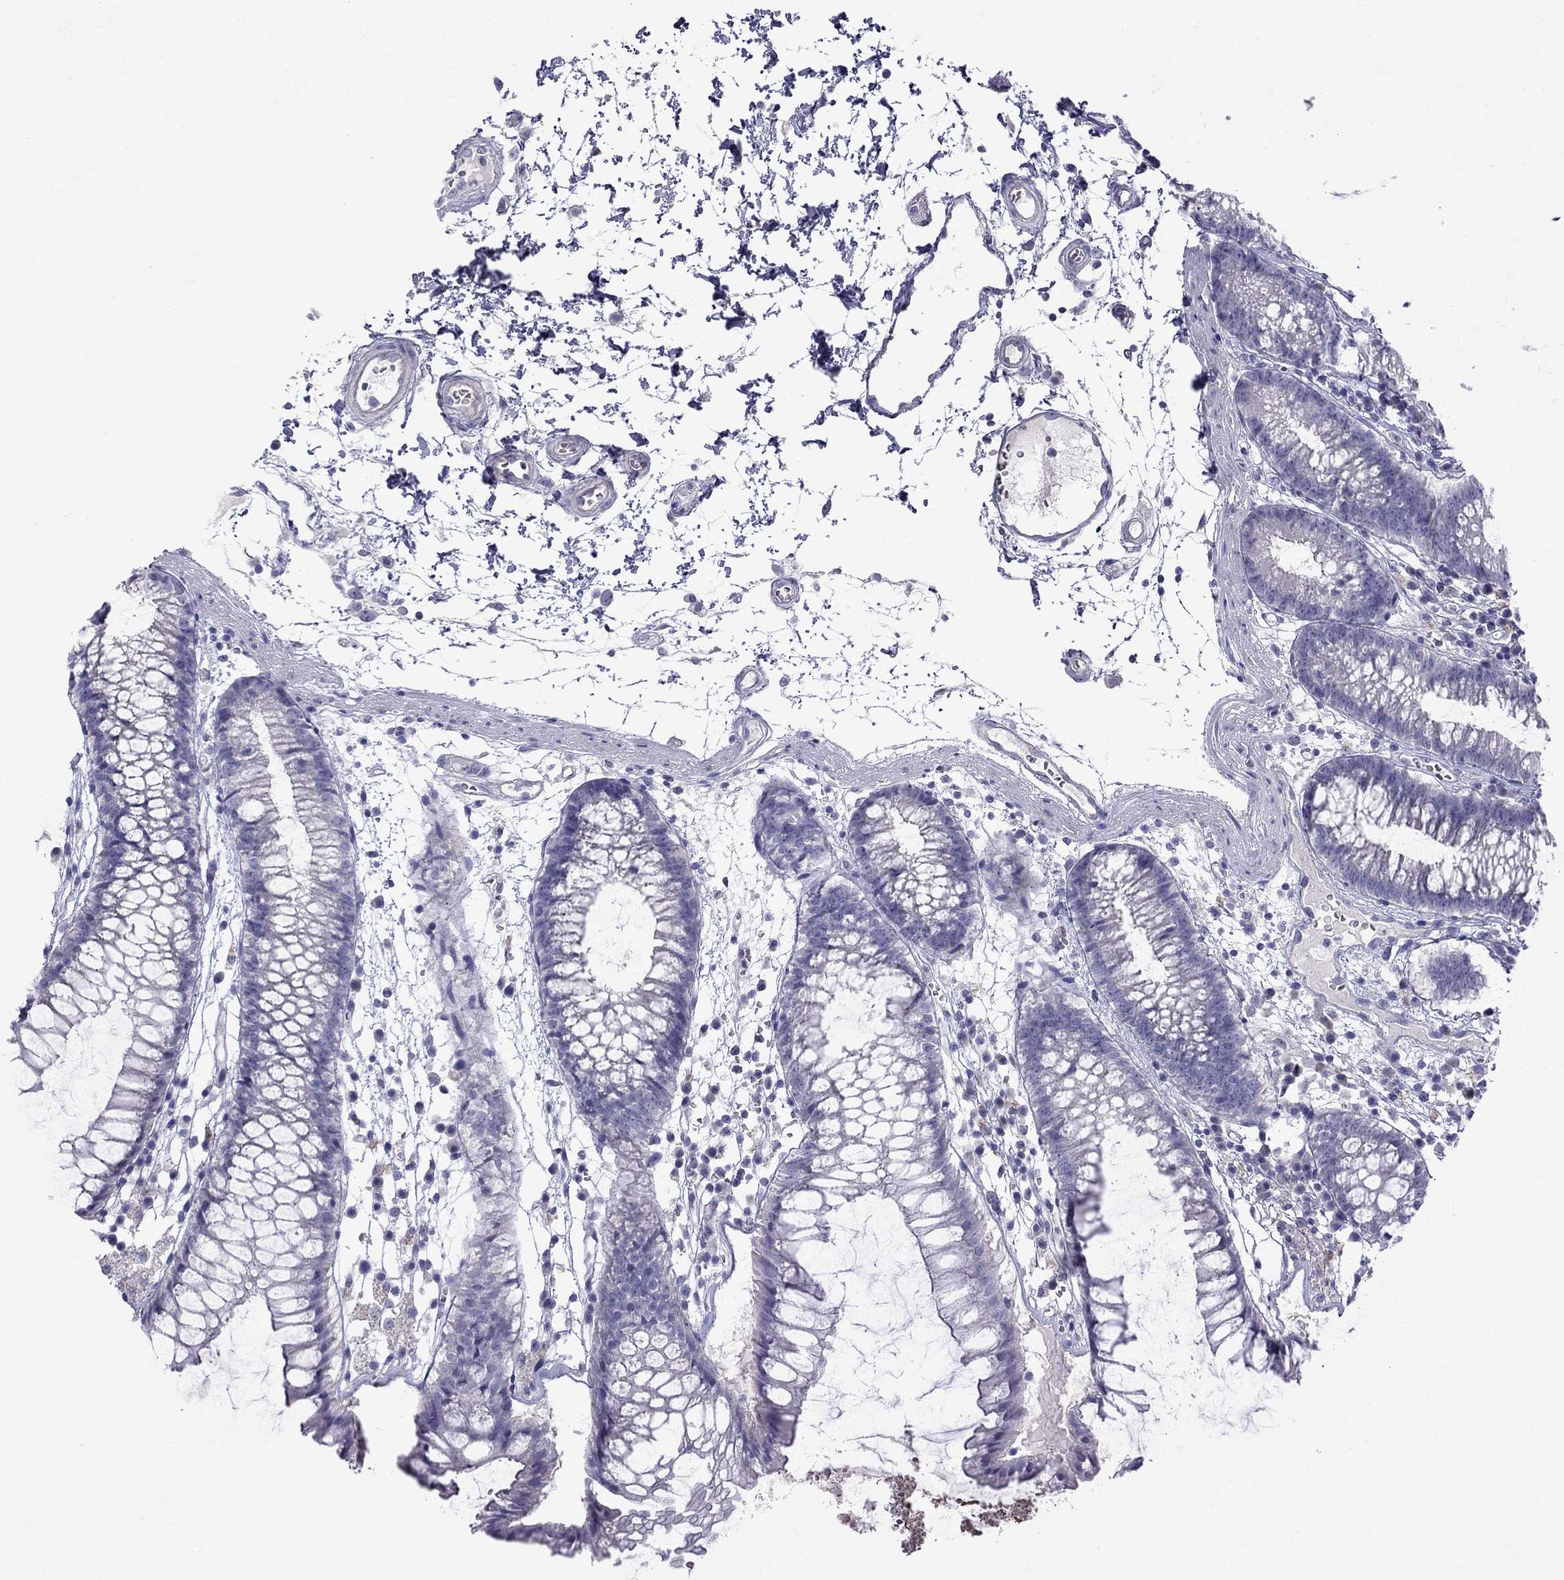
{"staining": {"intensity": "negative", "quantity": "none", "location": "none"}, "tissue": "colon", "cell_type": "Endothelial cells", "image_type": "normal", "snomed": [{"axis": "morphology", "description": "Normal tissue, NOS"}, {"axis": "morphology", "description": "Adenocarcinoma, NOS"}, {"axis": "topography", "description": "Colon"}], "caption": "There is no significant positivity in endothelial cells of colon. (DAB (3,3'-diaminobenzidine) IHC visualized using brightfield microscopy, high magnification).", "gene": "PATE1", "patient": {"sex": "male", "age": 65}}